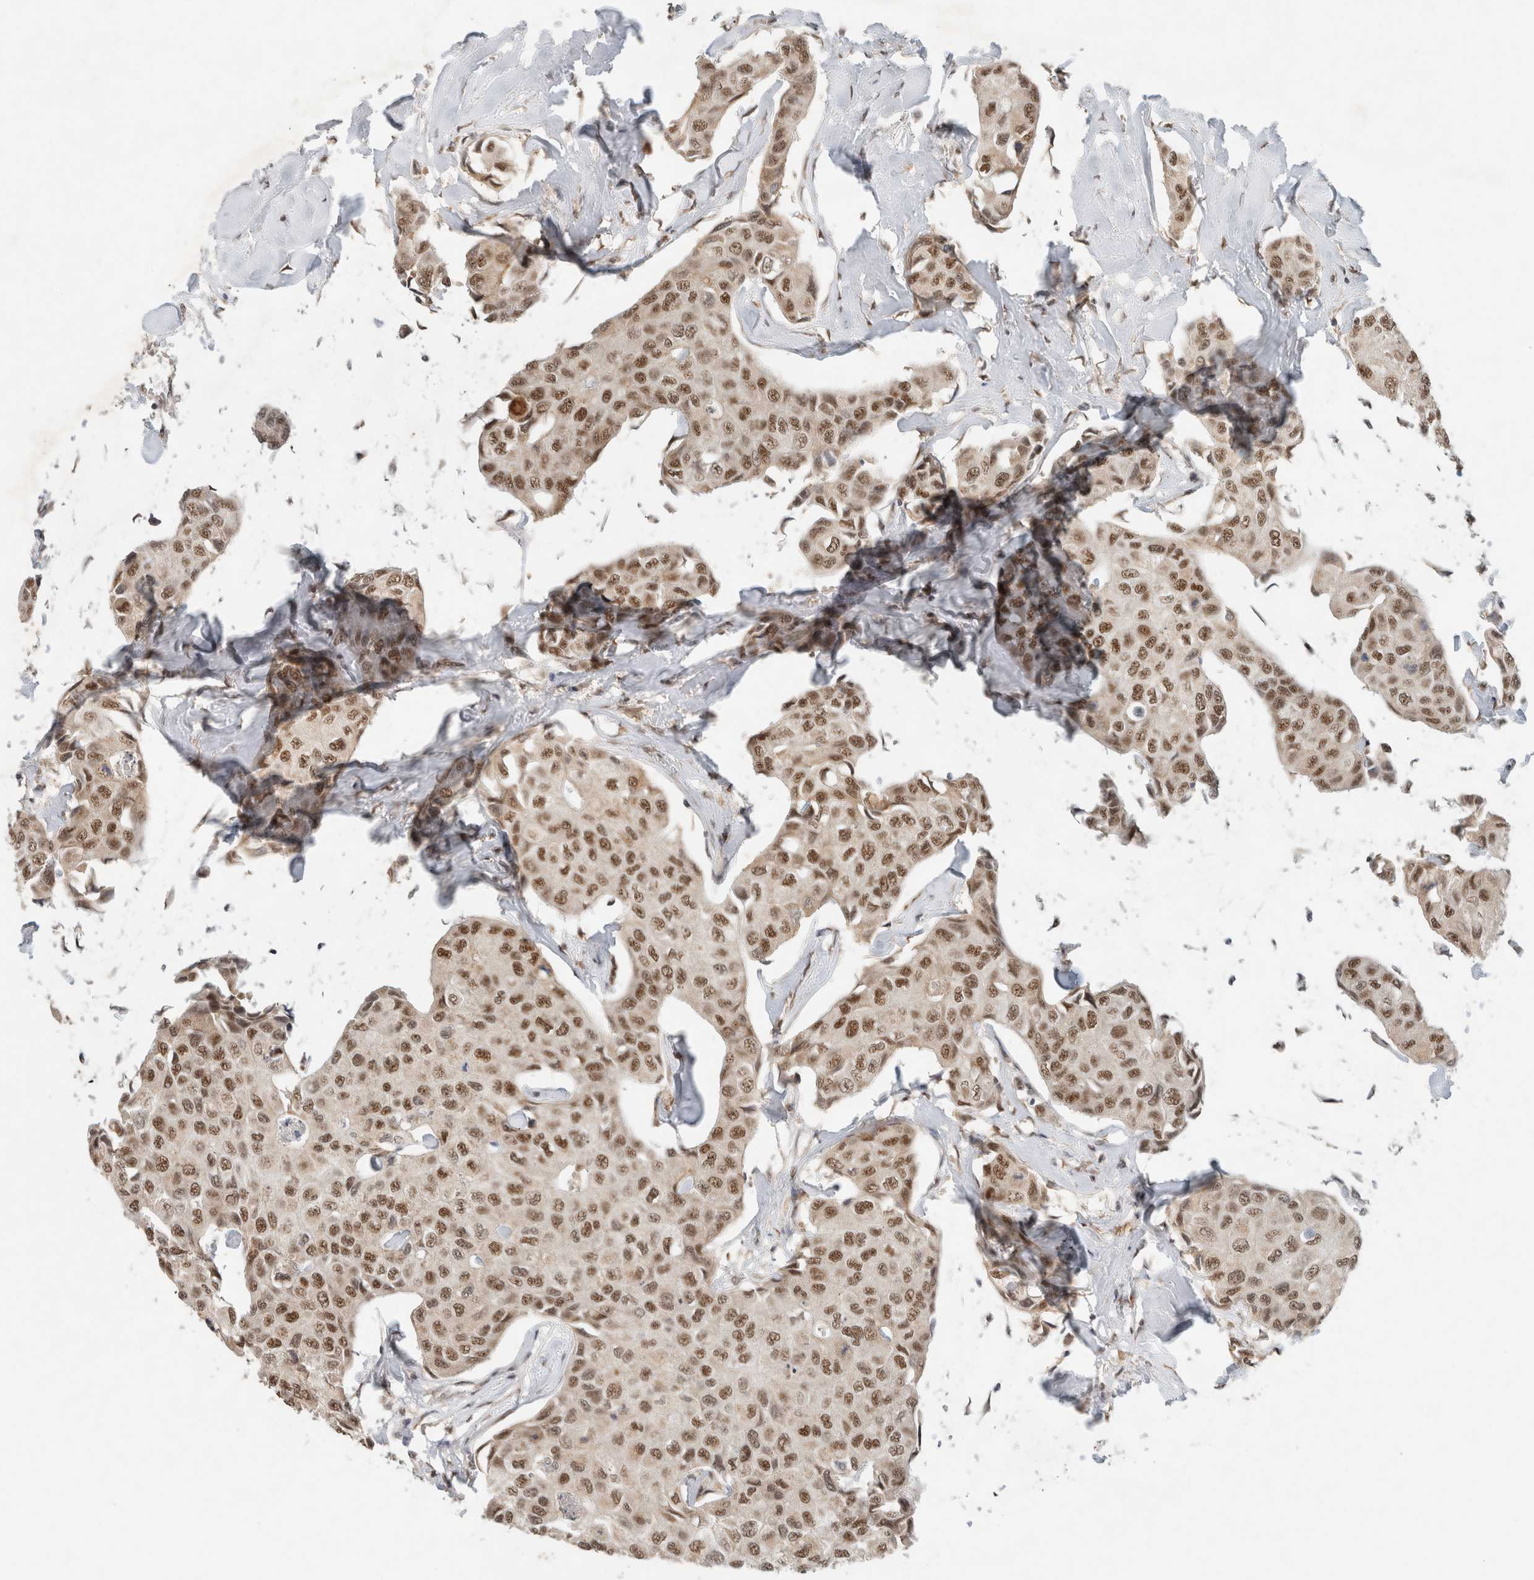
{"staining": {"intensity": "strong", "quantity": ">75%", "location": "nuclear"}, "tissue": "breast cancer", "cell_type": "Tumor cells", "image_type": "cancer", "snomed": [{"axis": "morphology", "description": "Duct carcinoma"}, {"axis": "topography", "description": "Breast"}], "caption": "This histopathology image shows breast intraductal carcinoma stained with immunohistochemistry to label a protein in brown. The nuclear of tumor cells show strong positivity for the protein. Nuclei are counter-stained blue.", "gene": "DDX42", "patient": {"sex": "female", "age": 80}}